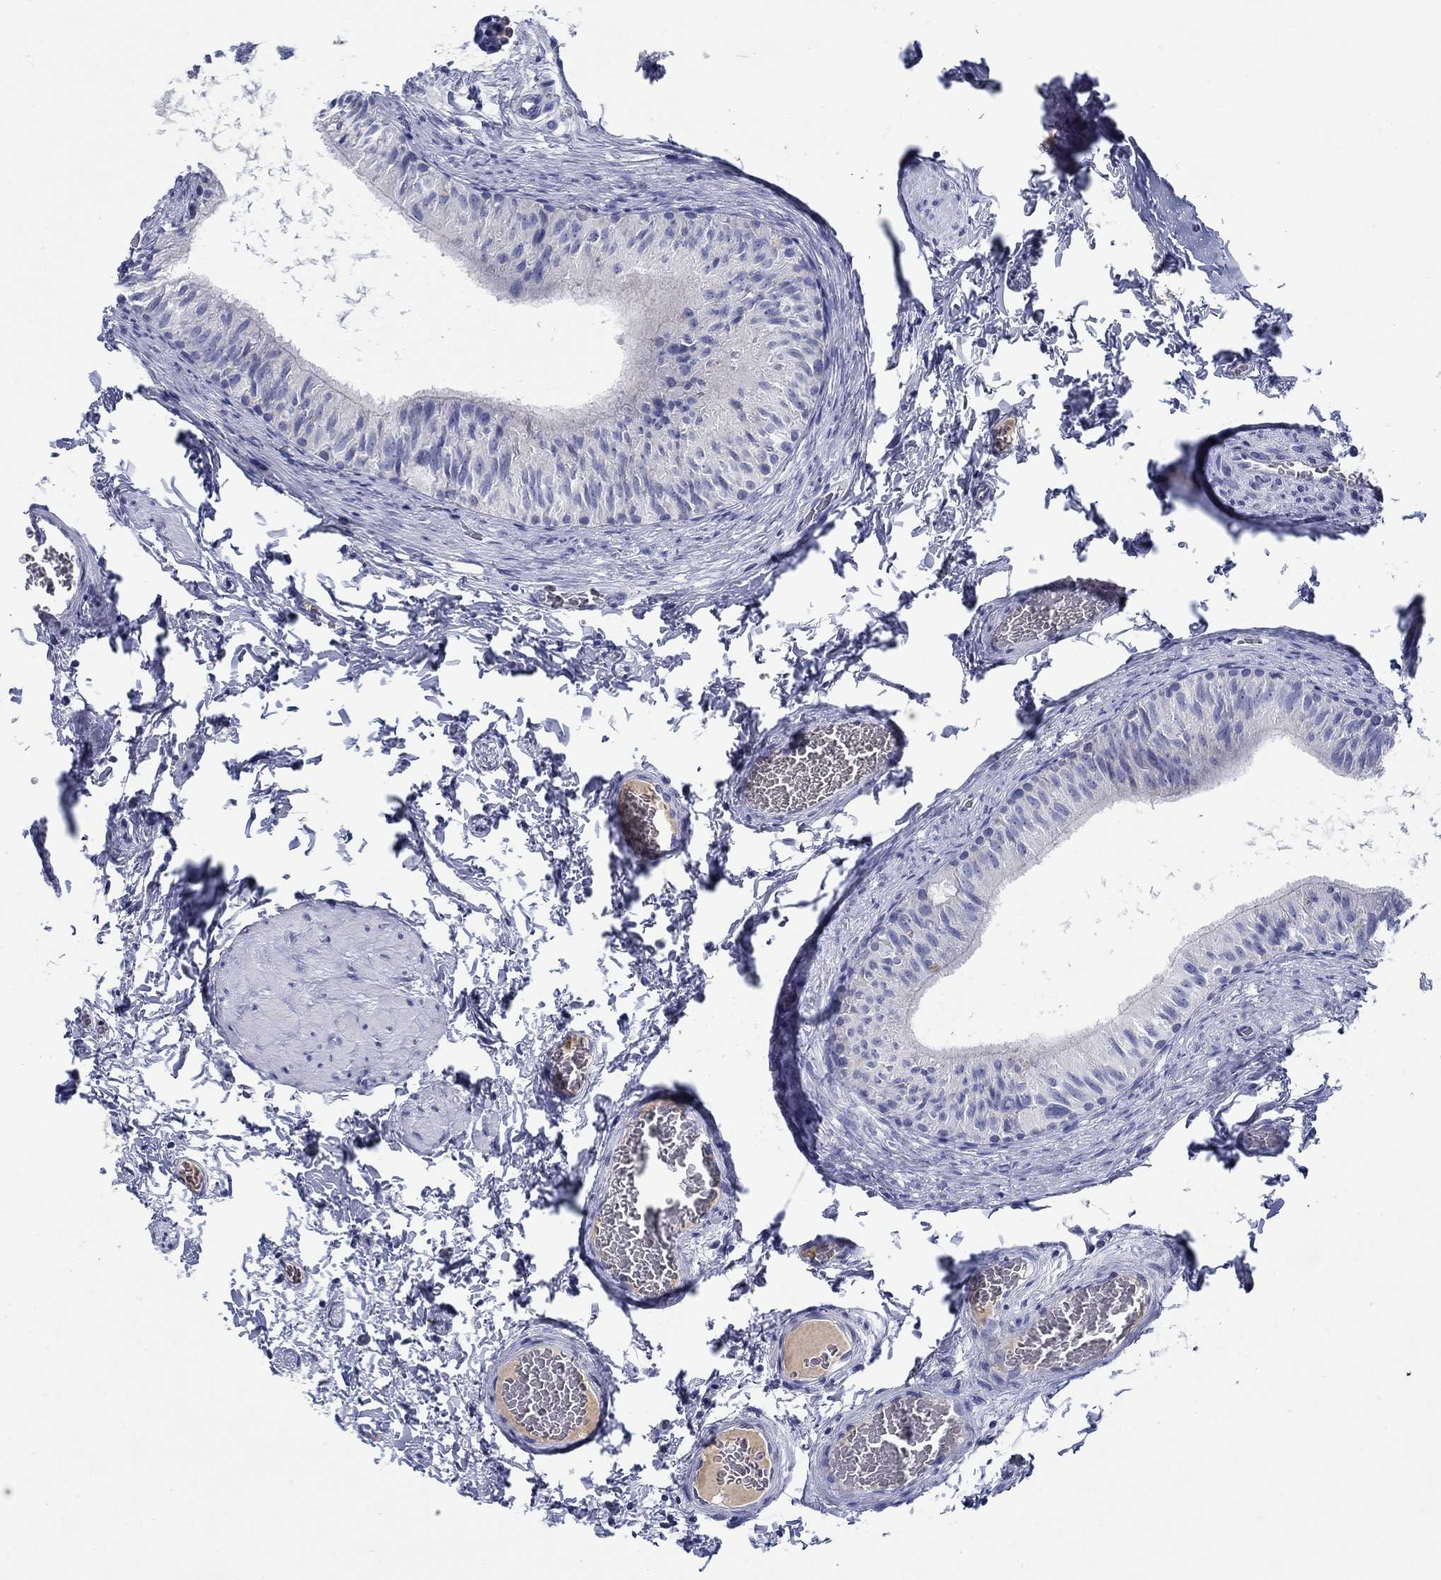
{"staining": {"intensity": "negative", "quantity": "none", "location": "none"}, "tissue": "epididymis", "cell_type": "Glandular cells", "image_type": "normal", "snomed": [{"axis": "morphology", "description": "Normal tissue, NOS"}, {"axis": "topography", "description": "Epididymis"}, {"axis": "topography", "description": "Vas deferens"}], "caption": "There is no significant expression in glandular cells of epididymis. (DAB immunohistochemistry (IHC), high magnification).", "gene": "CRYGA", "patient": {"sex": "male", "age": 23}}